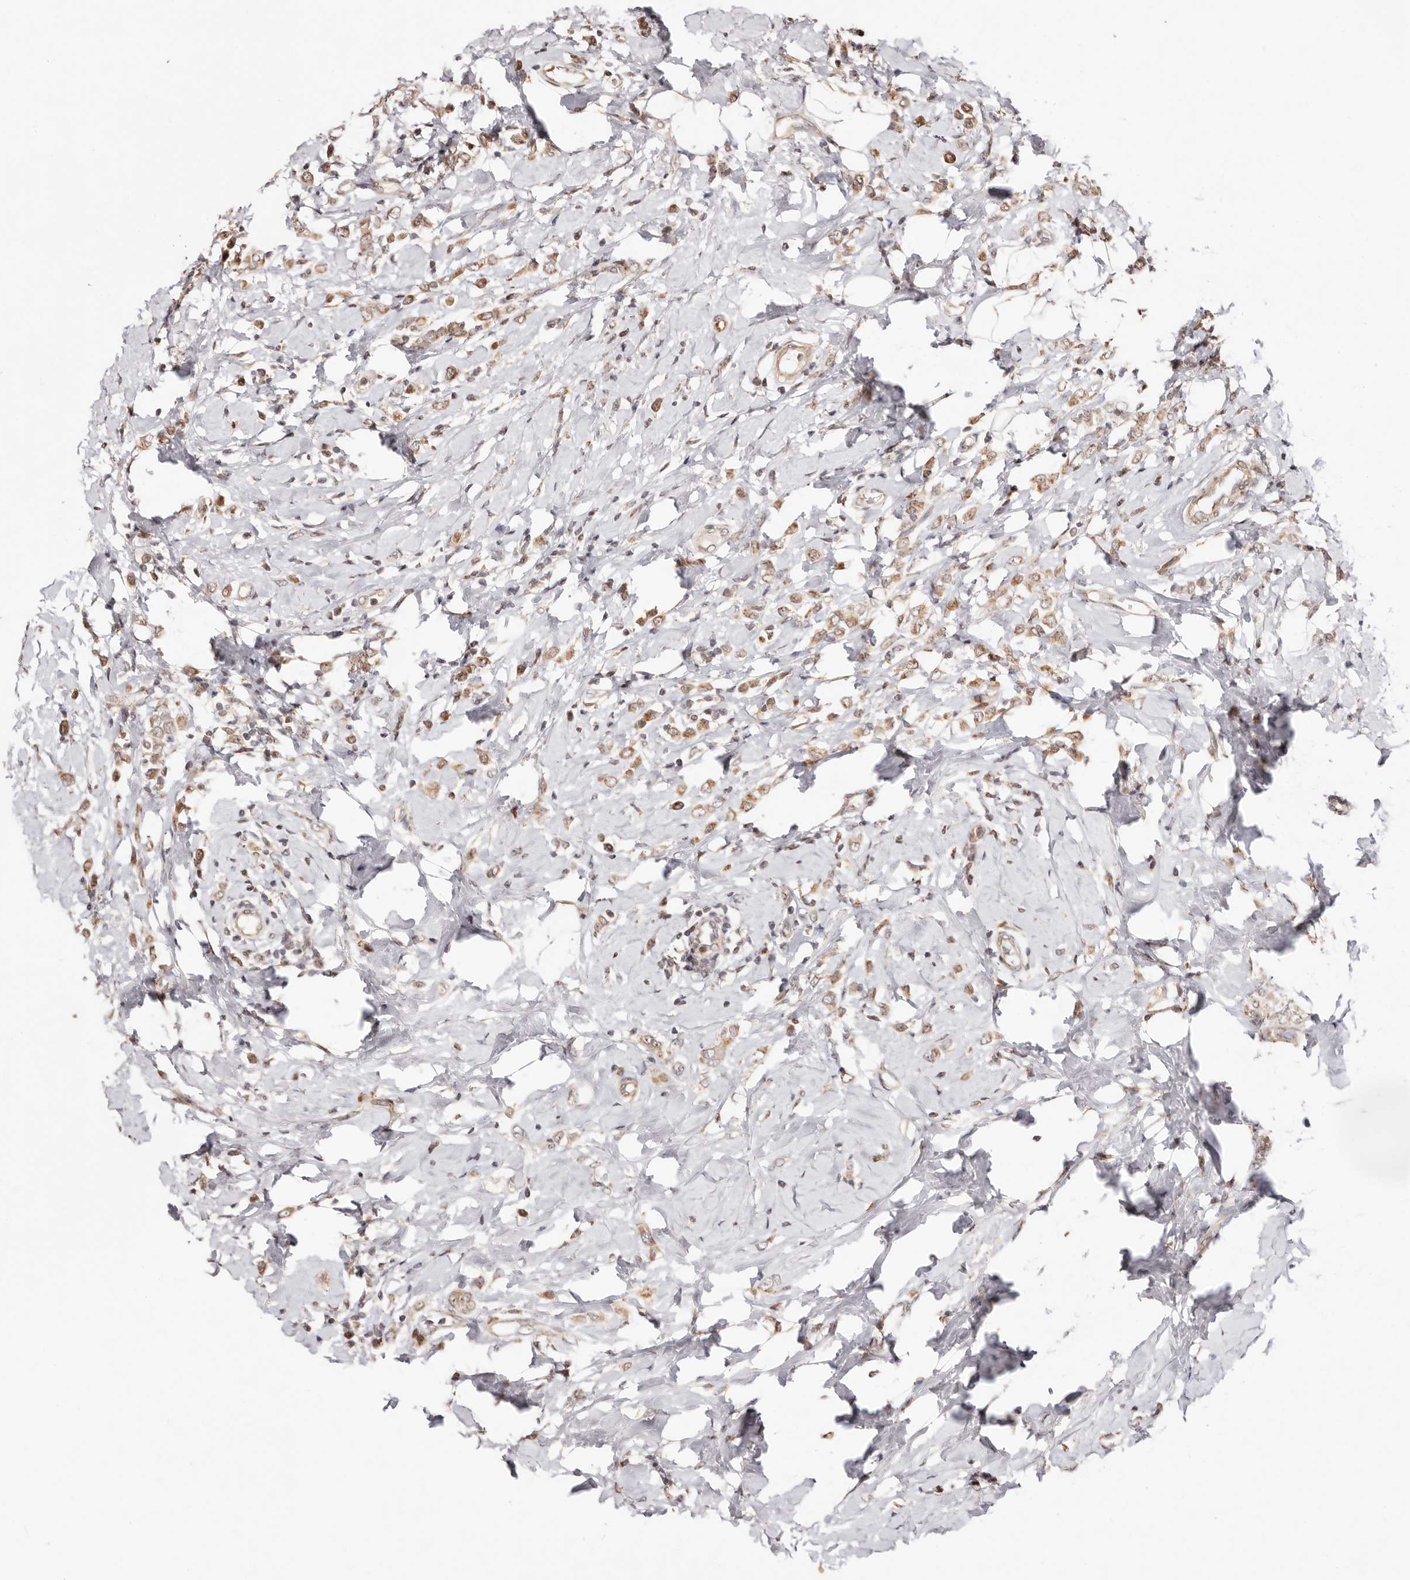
{"staining": {"intensity": "moderate", "quantity": ">75%", "location": "cytoplasmic/membranous"}, "tissue": "breast cancer", "cell_type": "Tumor cells", "image_type": "cancer", "snomed": [{"axis": "morphology", "description": "Lobular carcinoma"}, {"axis": "topography", "description": "Breast"}], "caption": "High-power microscopy captured an immunohistochemistry micrograph of lobular carcinoma (breast), revealing moderate cytoplasmic/membranous positivity in about >75% of tumor cells. The protein is shown in brown color, while the nuclei are stained blue.", "gene": "HIVEP3", "patient": {"sex": "female", "age": 47}}